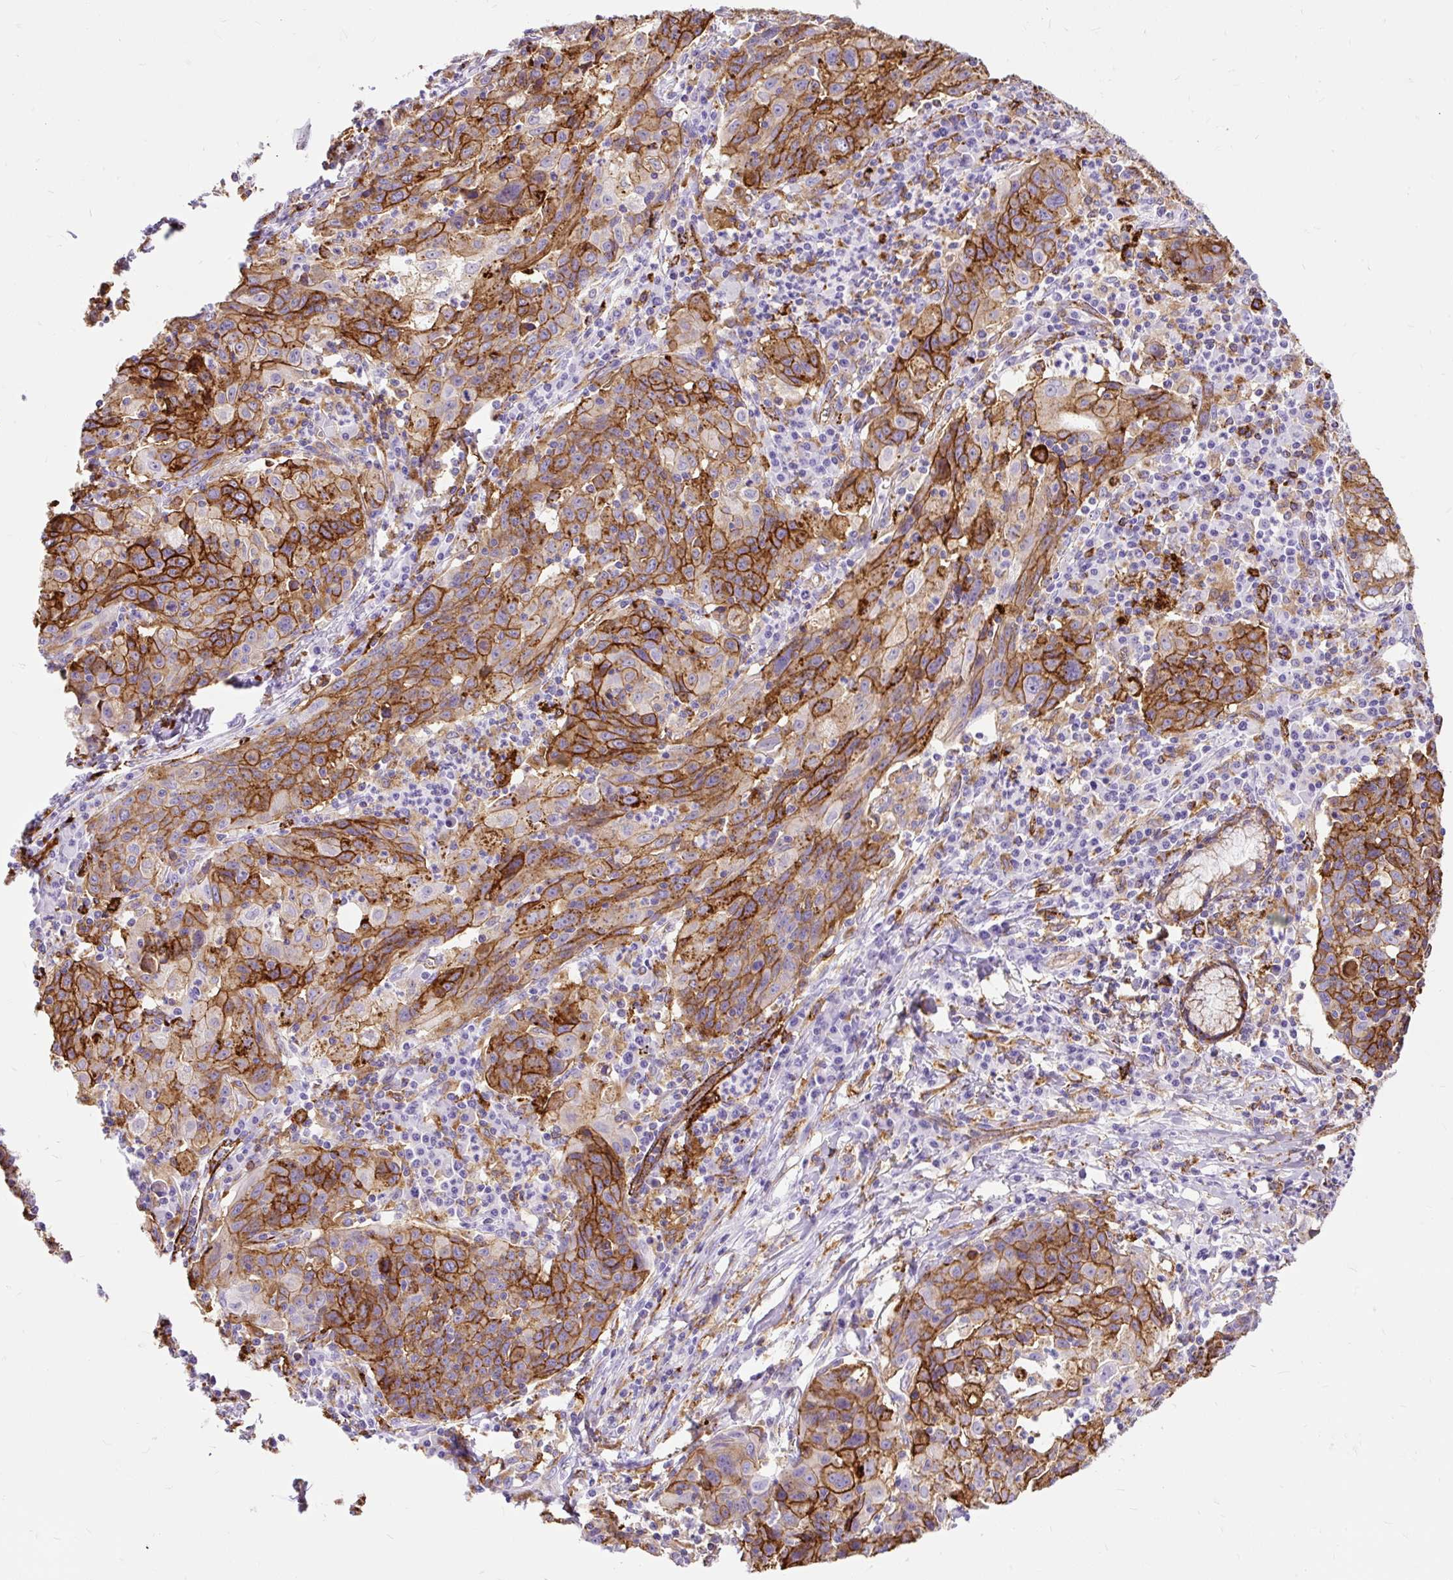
{"staining": {"intensity": "moderate", "quantity": "25%-75%", "location": "cytoplasmic/membranous"}, "tissue": "lung cancer", "cell_type": "Tumor cells", "image_type": "cancer", "snomed": [{"axis": "morphology", "description": "Squamous cell carcinoma, NOS"}, {"axis": "morphology", "description": "Squamous cell carcinoma, metastatic, NOS"}, {"axis": "topography", "description": "Bronchus"}, {"axis": "topography", "description": "Lung"}], "caption": "Squamous cell carcinoma (lung) stained with a brown dye shows moderate cytoplasmic/membranous positive expression in about 25%-75% of tumor cells.", "gene": "HLA-DRA", "patient": {"sex": "male", "age": 62}}